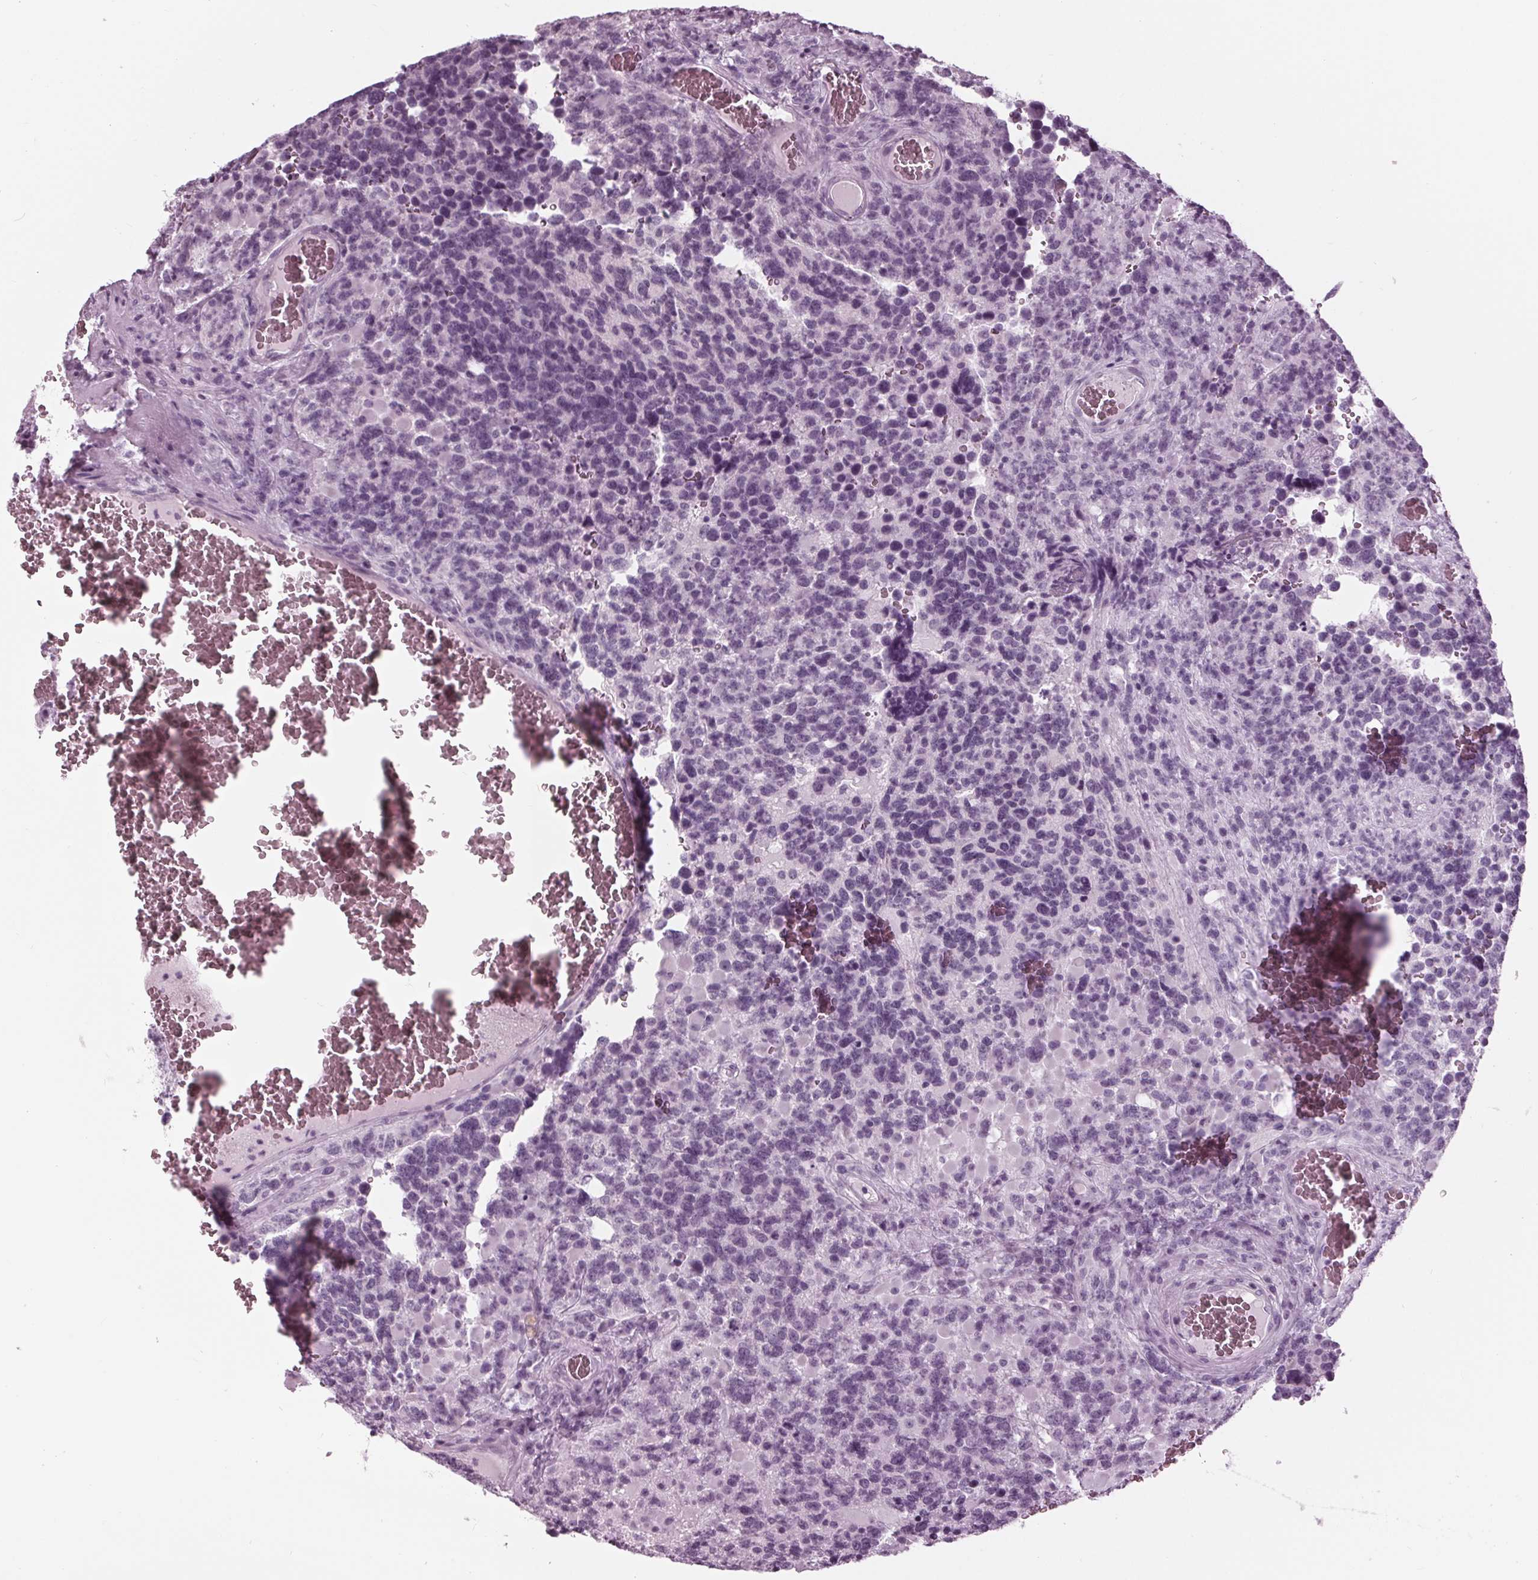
{"staining": {"intensity": "negative", "quantity": "none", "location": "none"}, "tissue": "glioma", "cell_type": "Tumor cells", "image_type": "cancer", "snomed": [{"axis": "morphology", "description": "Glioma, malignant, High grade"}, {"axis": "topography", "description": "Brain"}], "caption": "The photomicrograph demonstrates no significant staining in tumor cells of glioma.", "gene": "KRT28", "patient": {"sex": "female", "age": 40}}